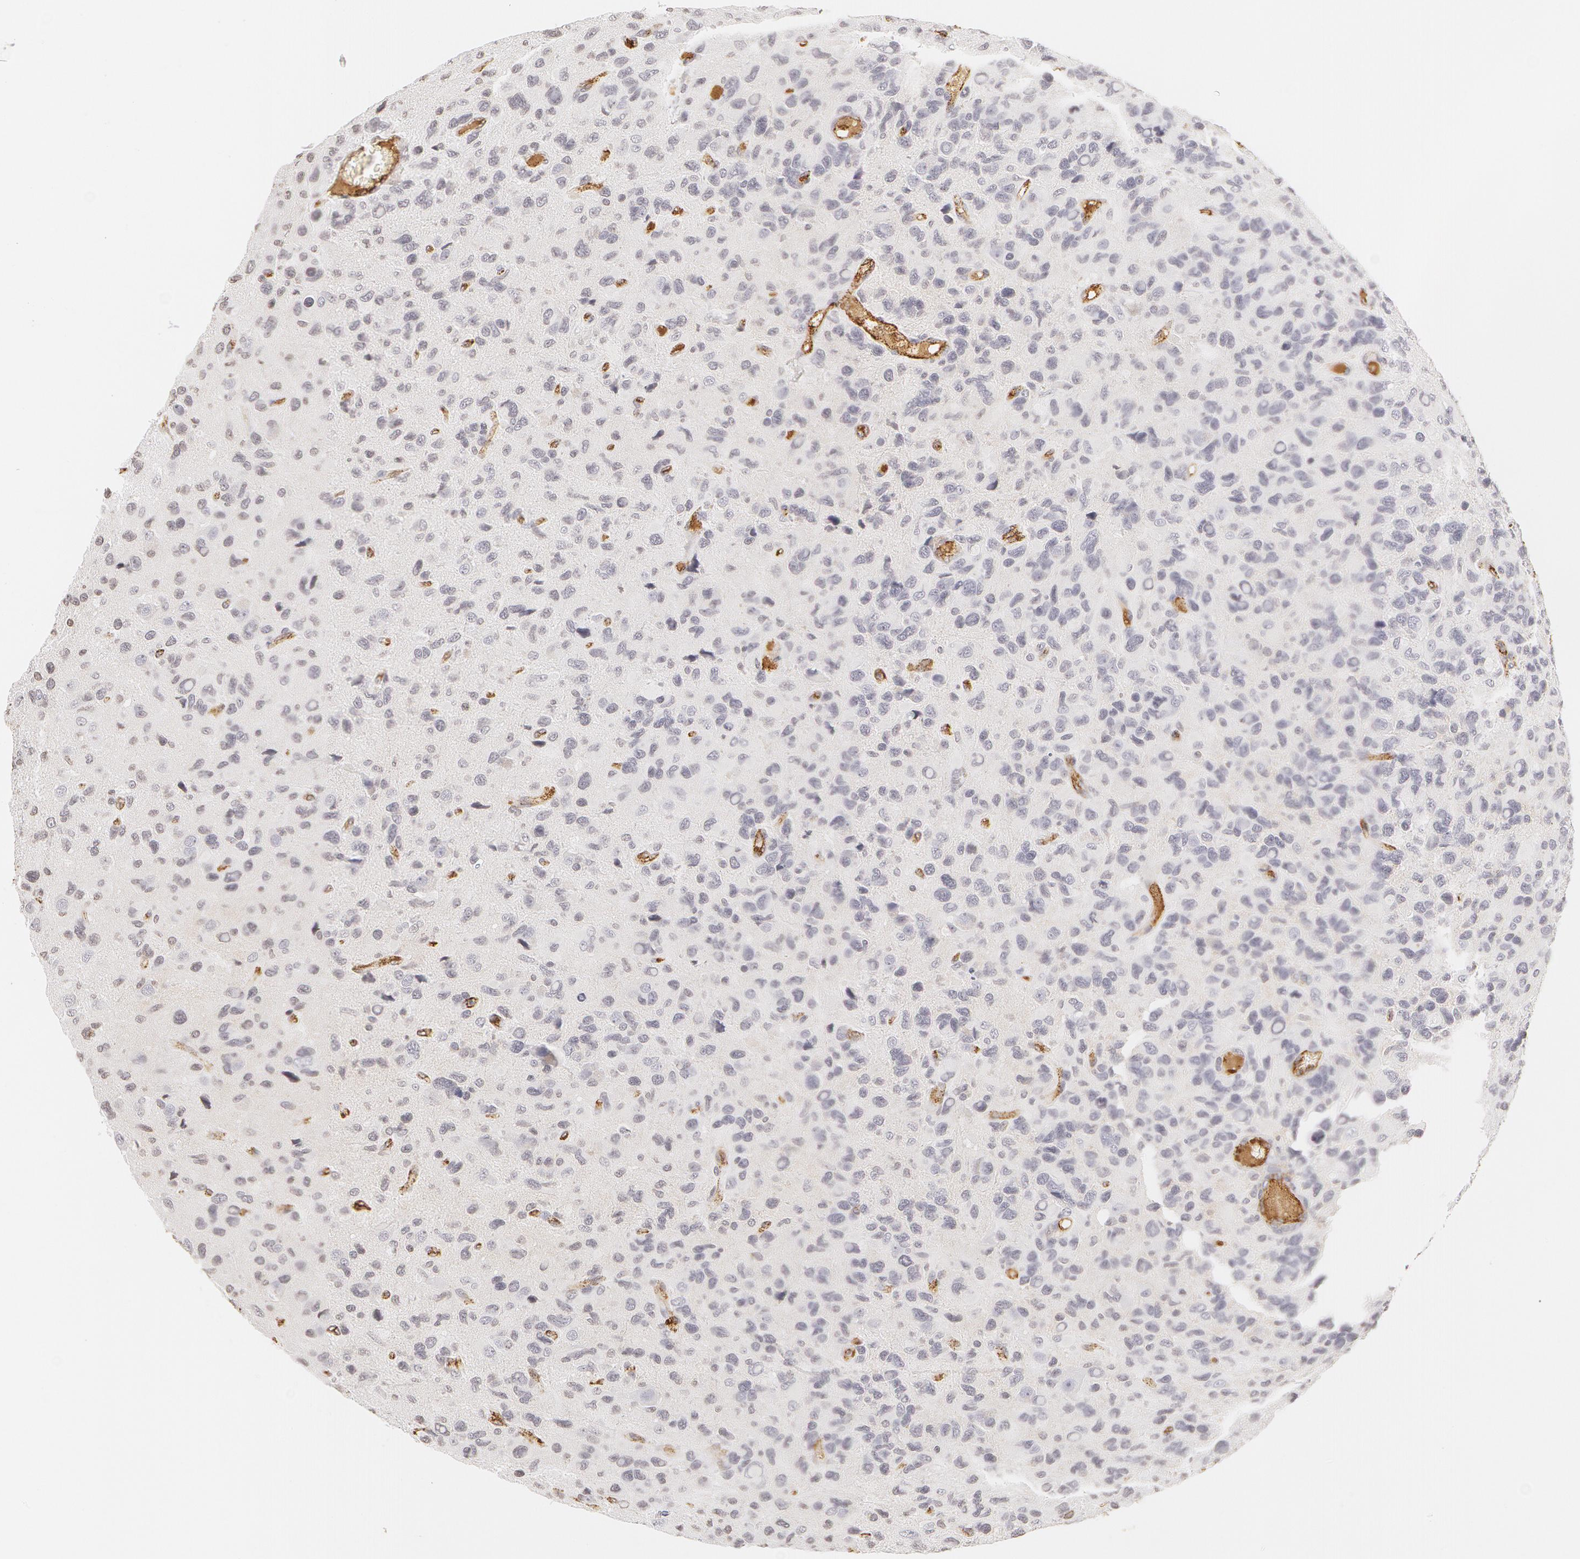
{"staining": {"intensity": "negative", "quantity": "none", "location": "none"}, "tissue": "glioma", "cell_type": "Tumor cells", "image_type": "cancer", "snomed": [{"axis": "morphology", "description": "Glioma, malignant, High grade"}, {"axis": "topography", "description": "Brain"}], "caption": "Immunohistochemistry image of glioma stained for a protein (brown), which displays no expression in tumor cells. The staining was performed using DAB (3,3'-diaminobenzidine) to visualize the protein expression in brown, while the nuclei were stained in blue with hematoxylin (Magnification: 20x).", "gene": "VWF", "patient": {"sex": "male", "age": 77}}